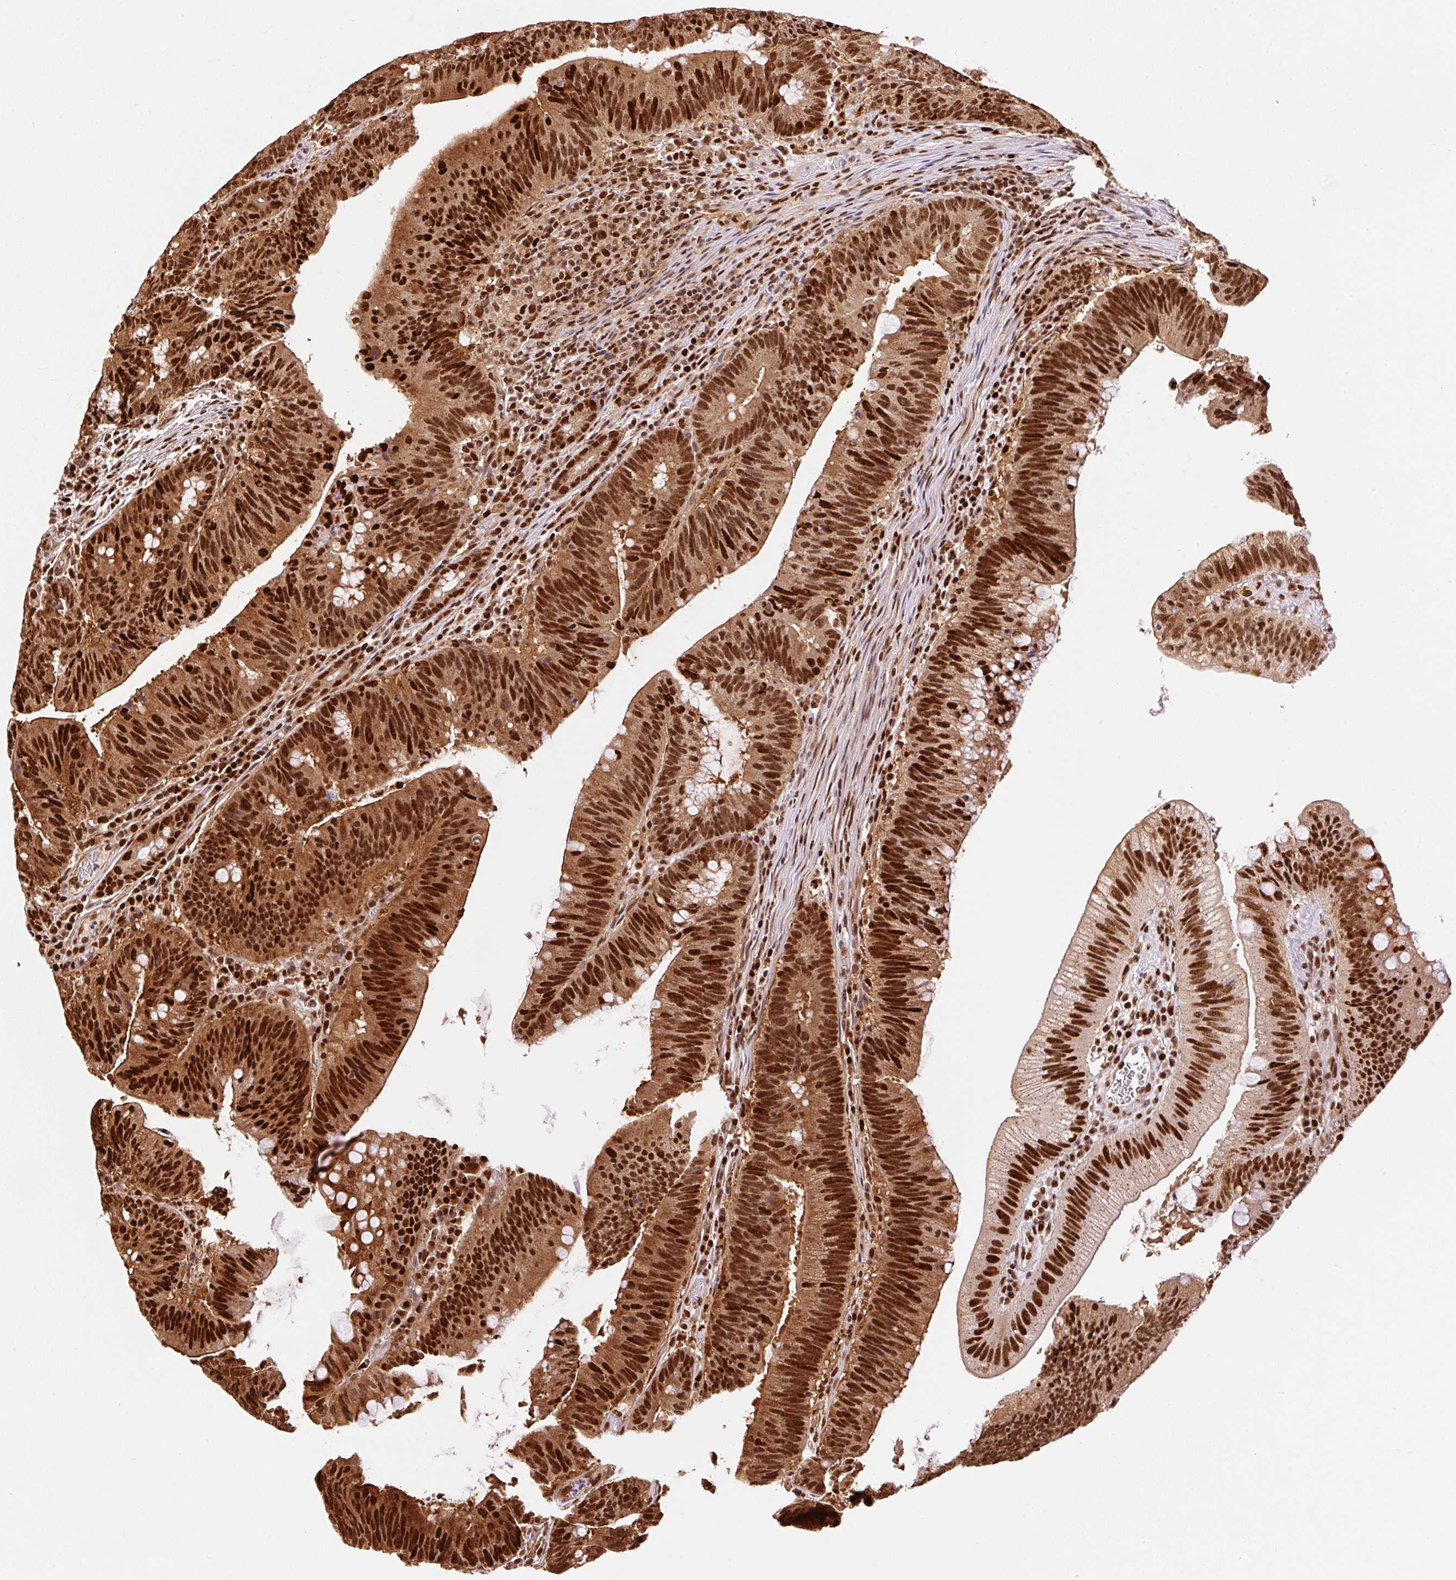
{"staining": {"intensity": "strong", "quantity": ">75%", "location": "nuclear"}, "tissue": "colorectal cancer", "cell_type": "Tumor cells", "image_type": "cancer", "snomed": [{"axis": "morphology", "description": "Adenocarcinoma, NOS"}, {"axis": "topography", "description": "Colon"}], "caption": "Strong nuclear expression for a protein is appreciated in approximately >75% of tumor cells of colorectal adenocarcinoma using immunohistochemistry (IHC).", "gene": "GPR139", "patient": {"sex": "female", "age": 87}}